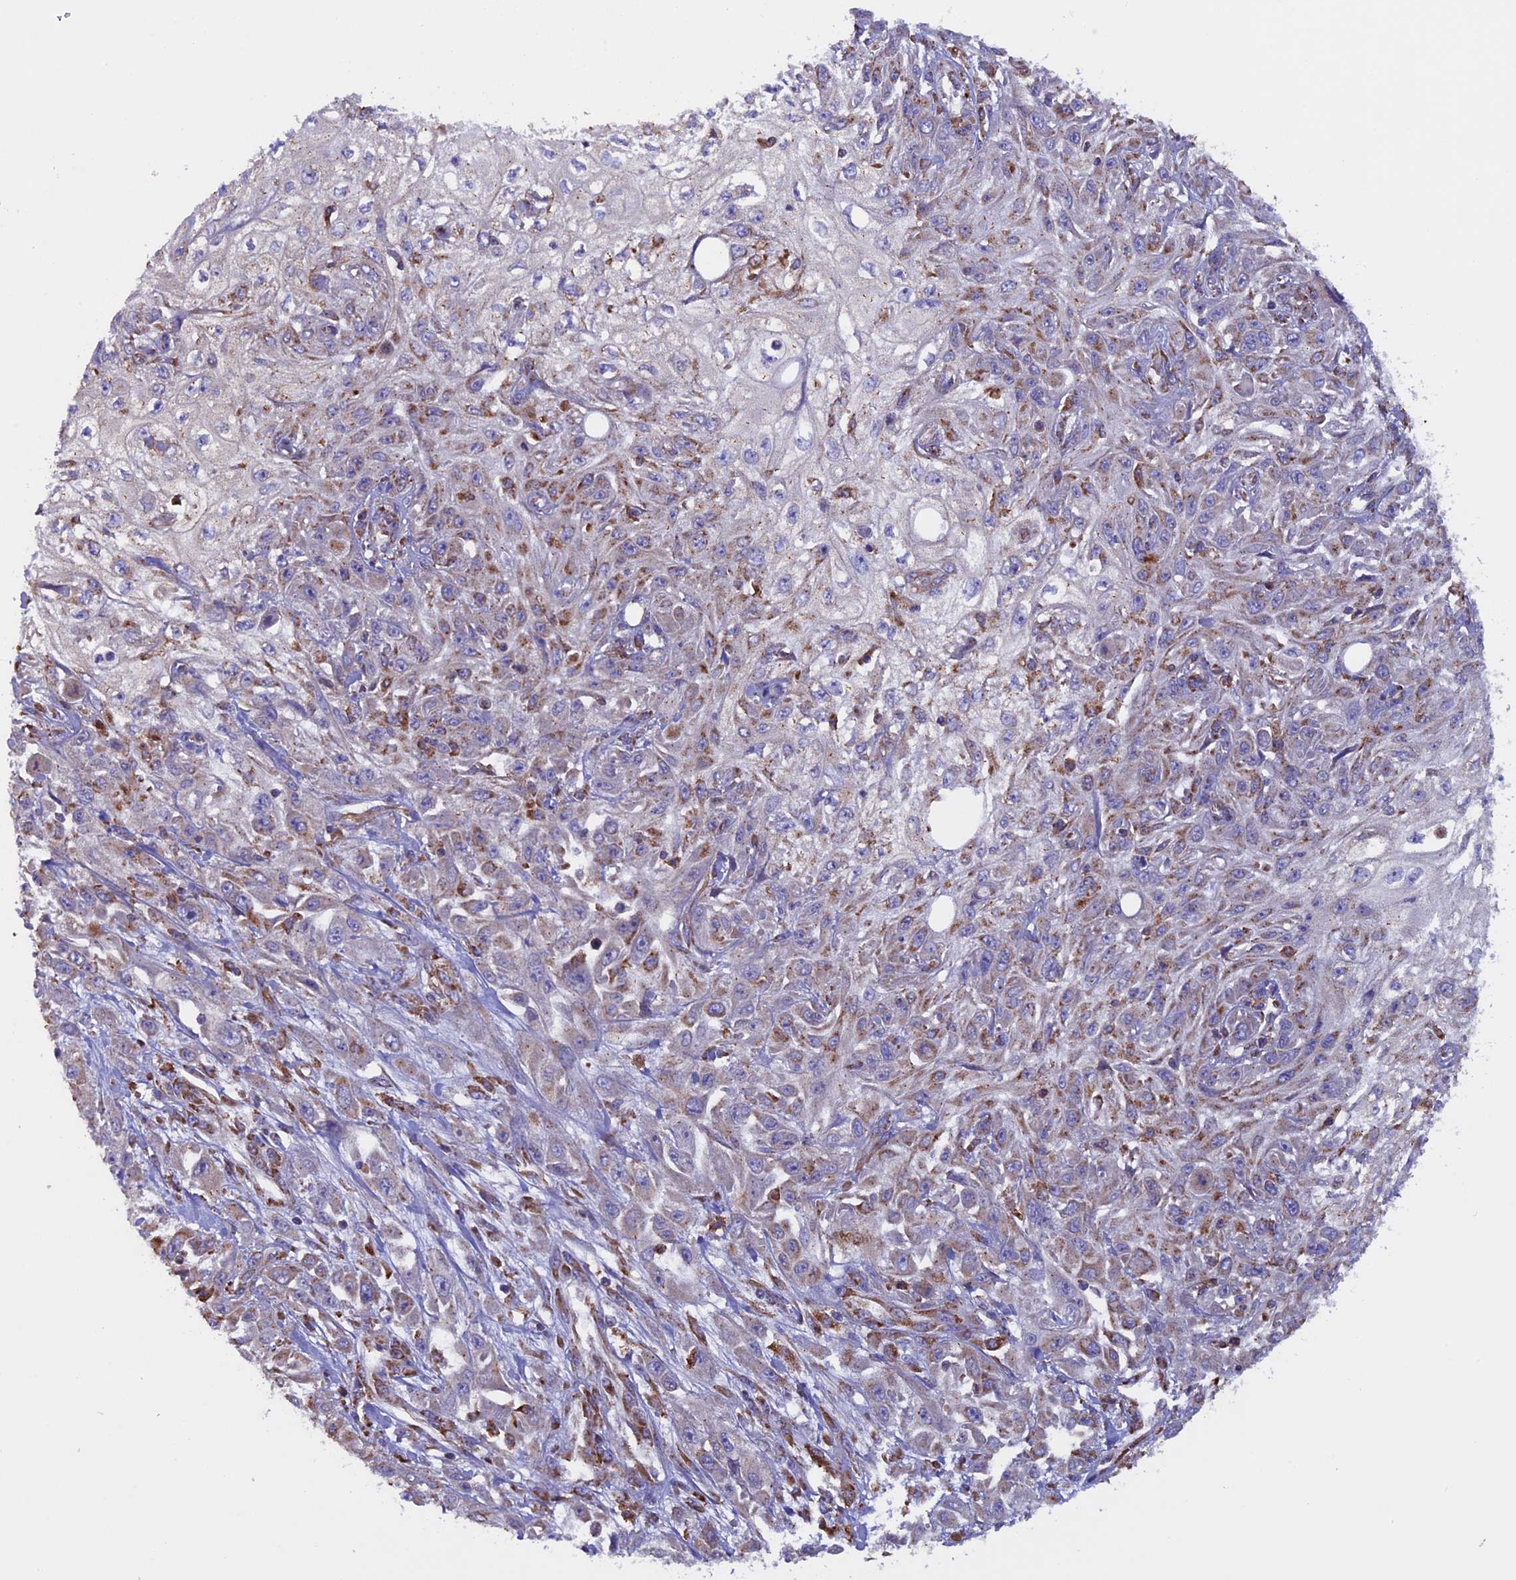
{"staining": {"intensity": "moderate", "quantity": "25%-75%", "location": "cytoplasmic/membranous"}, "tissue": "skin cancer", "cell_type": "Tumor cells", "image_type": "cancer", "snomed": [{"axis": "morphology", "description": "Squamous cell carcinoma, NOS"}, {"axis": "morphology", "description": "Squamous cell carcinoma, metastatic, NOS"}, {"axis": "topography", "description": "Skin"}, {"axis": "topography", "description": "Lymph node"}], "caption": "Immunohistochemistry histopathology image of skin cancer (metastatic squamous cell carcinoma) stained for a protein (brown), which displays medium levels of moderate cytoplasmic/membranous staining in approximately 25%-75% of tumor cells.", "gene": "BTBD3", "patient": {"sex": "male", "age": 75}}